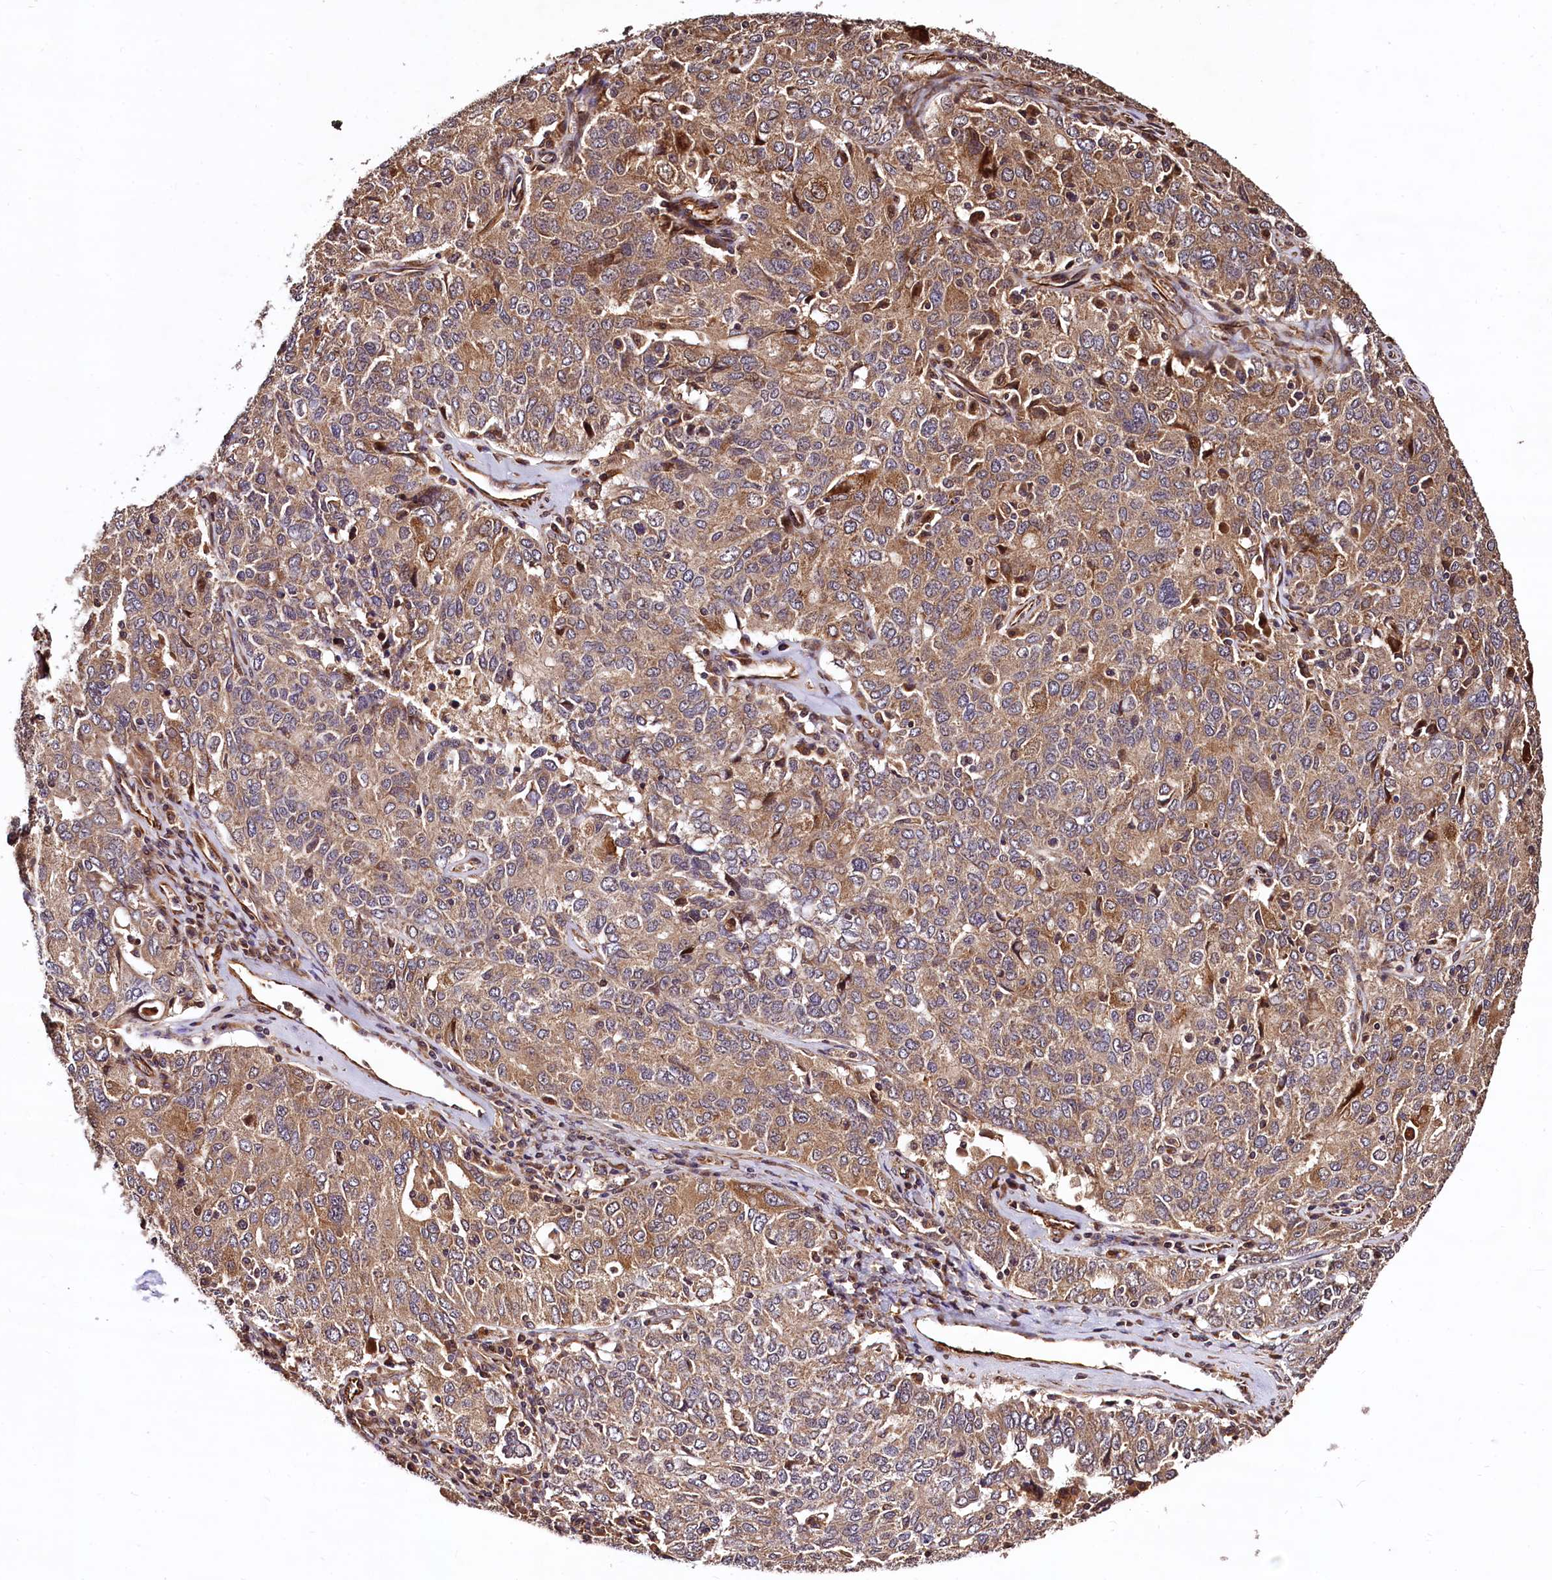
{"staining": {"intensity": "moderate", "quantity": "25%-75%", "location": "cytoplasmic/membranous"}, "tissue": "ovarian cancer", "cell_type": "Tumor cells", "image_type": "cancer", "snomed": [{"axis": "morphology", "description": "Carcinoma, endometroid"}, {"axis": "topography", "description": "Ovary"}], "caption": "The histopathology image displays a brown stain indicating the presence of a protein in the cytoplasmic/membranous of tumor cells in ovarian cancer. (Brightfield microscopy of DAB IHC at high magnification).", "gene": "TBCEL", "patient": {"sex": "female", "age": 62}}